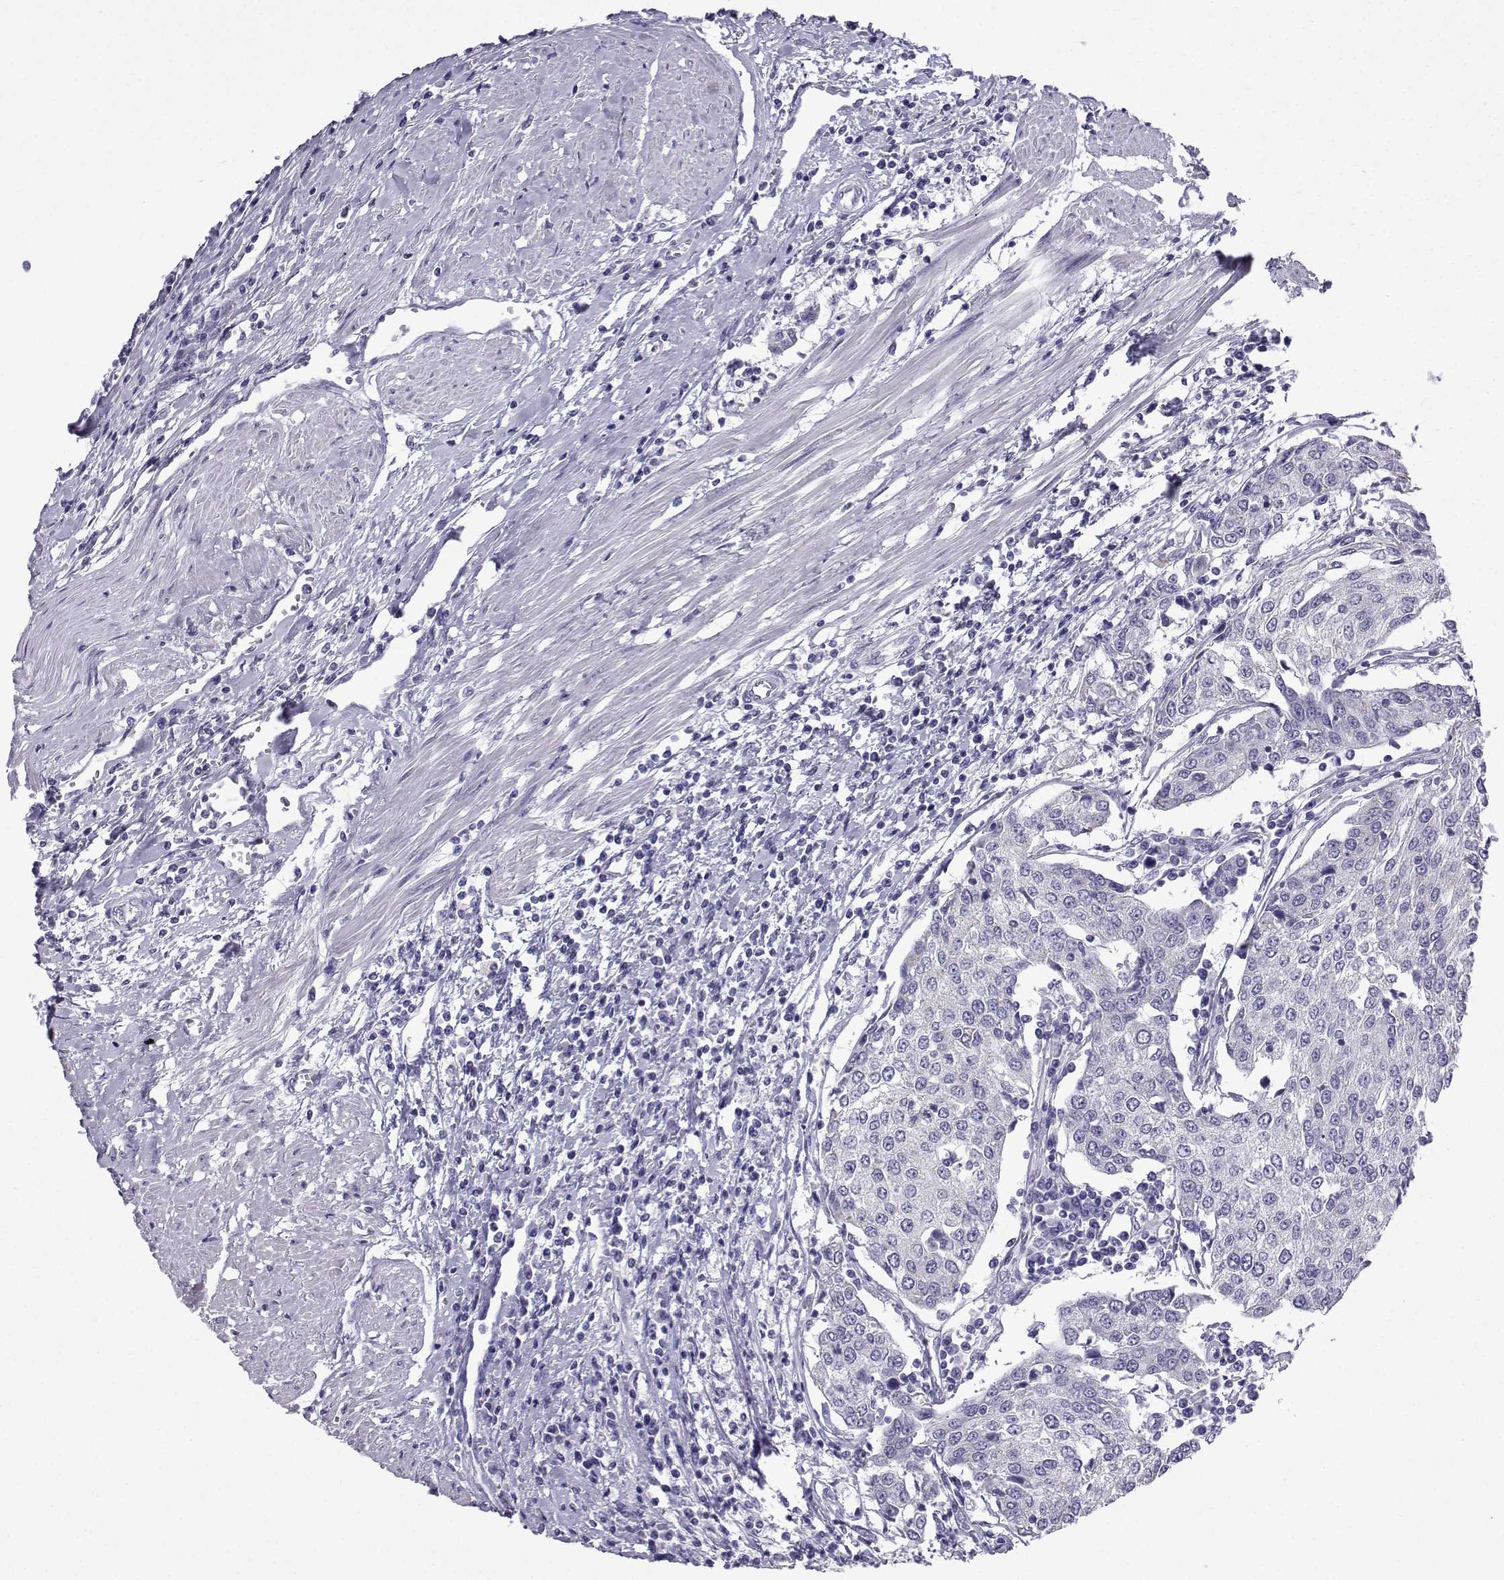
{"staining": {"intensity": "negative", "quantity": "none", "location": "none"}, "tissue": "urothelial cancer", "cell_type": "Tumor cells", "image_type": "cancer", "snomed": [{"axis": "morphology", "description": "Urothelial carcinoma, High grade"}, {"axis": "topography", "description": "Urinary bladder"}], "caption": "This is an immunohistochemistry (IHC) image of human high-grade urothelial carcinoma. There is no staining in tumor cells.", "gene": "ACRBP", "patient": {"sex": "female", "age": 85}}